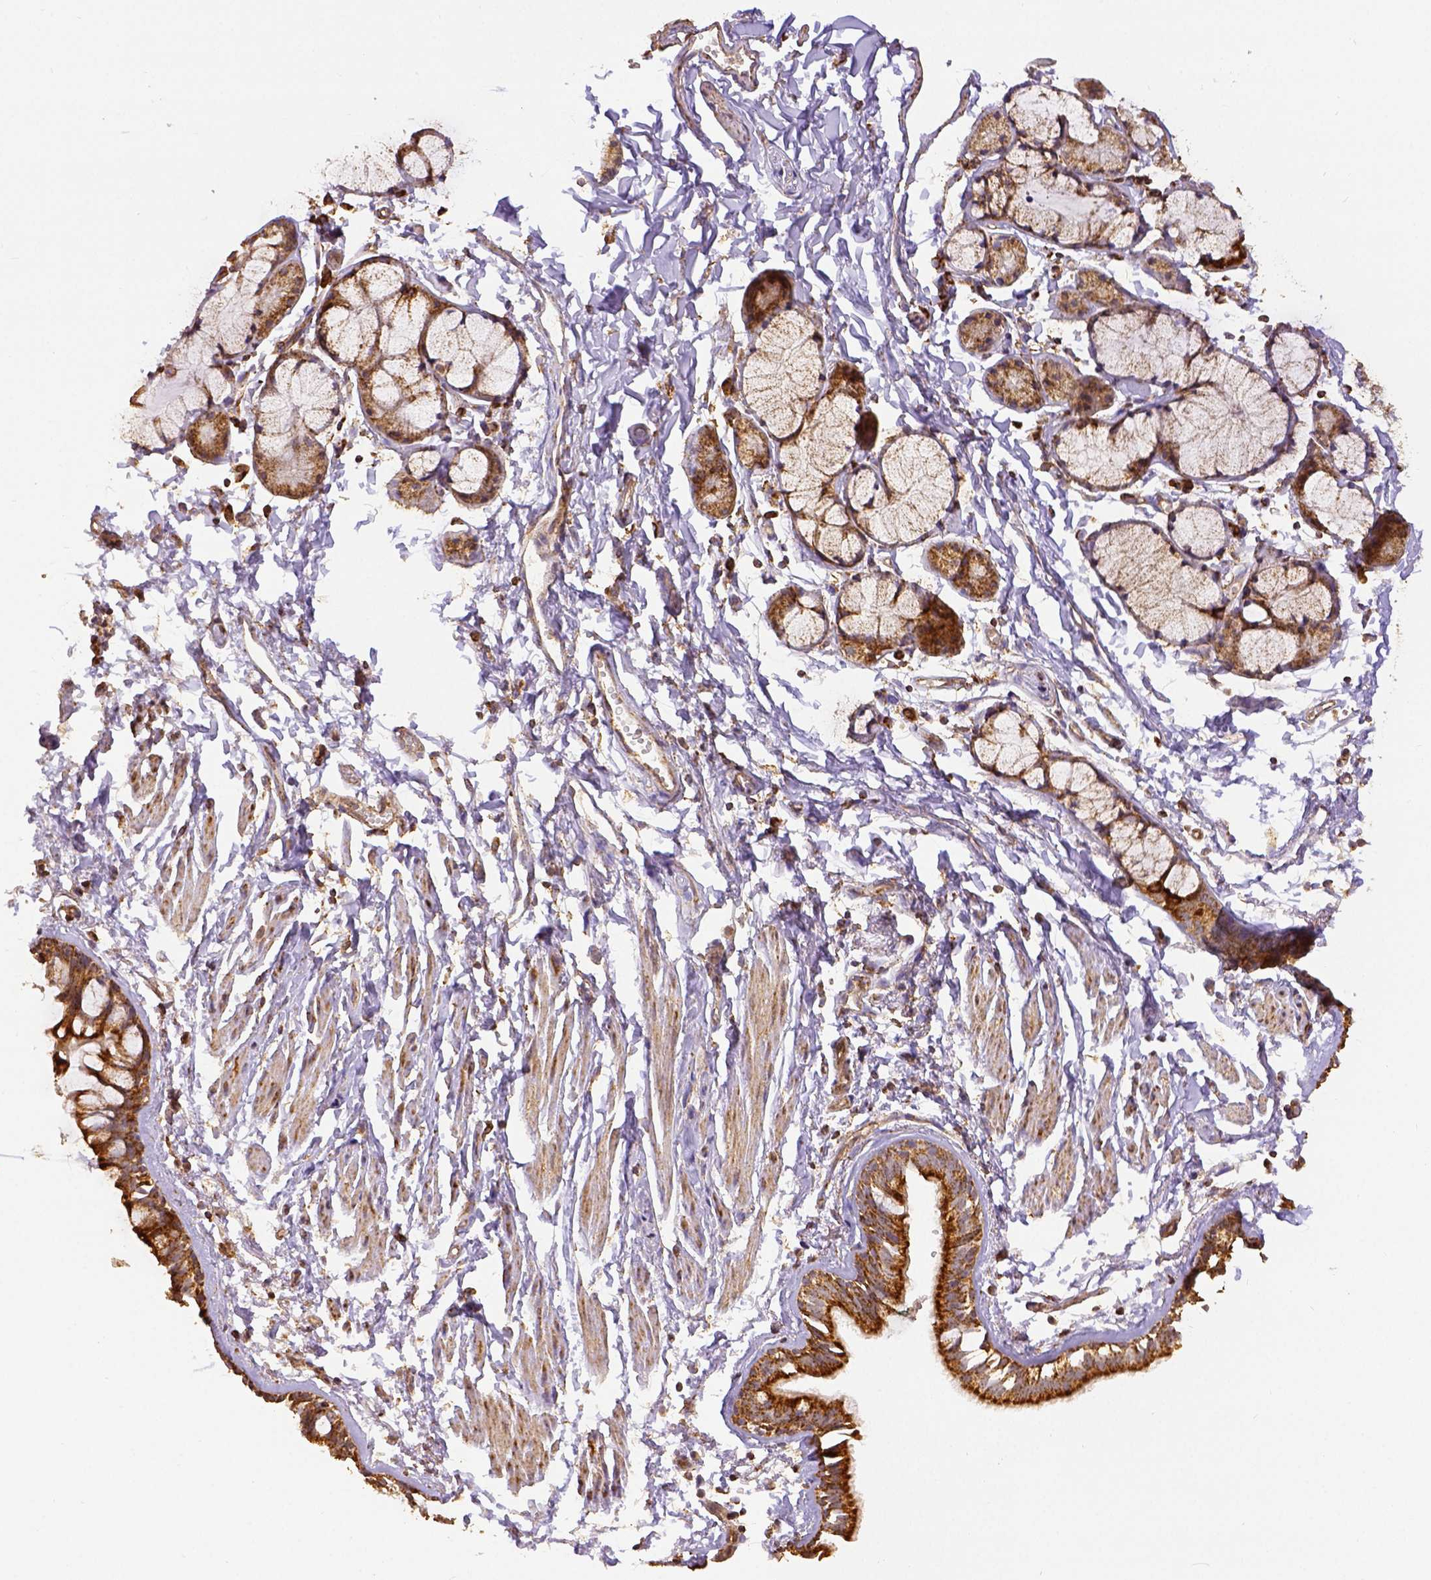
{"staining": {"intensity": "strong", "quantity": ">75%", "location": "cytoplasmic/membranous"}, "tissue": "bronchus", "cell_type": "Respiratory epithelial cells", "image_type": "normal", "snomed": [{"axis": "morphology", "description": "Normal tissue, NOS"}, {"axis": "topography", "description": "Cartilage tissue"}, {"axis": "topography", "description": "Bronchus"}], "caption": "IHC (DAB (3,3'-diaminobenzidine)) staining of benign human bronchus demonstrates strong cytoplasmic/membranous protein staining in about >75% of respiratory epithelial cells.", "gene": "SDHB", "patient": {"sex": "female", "age": 59}}